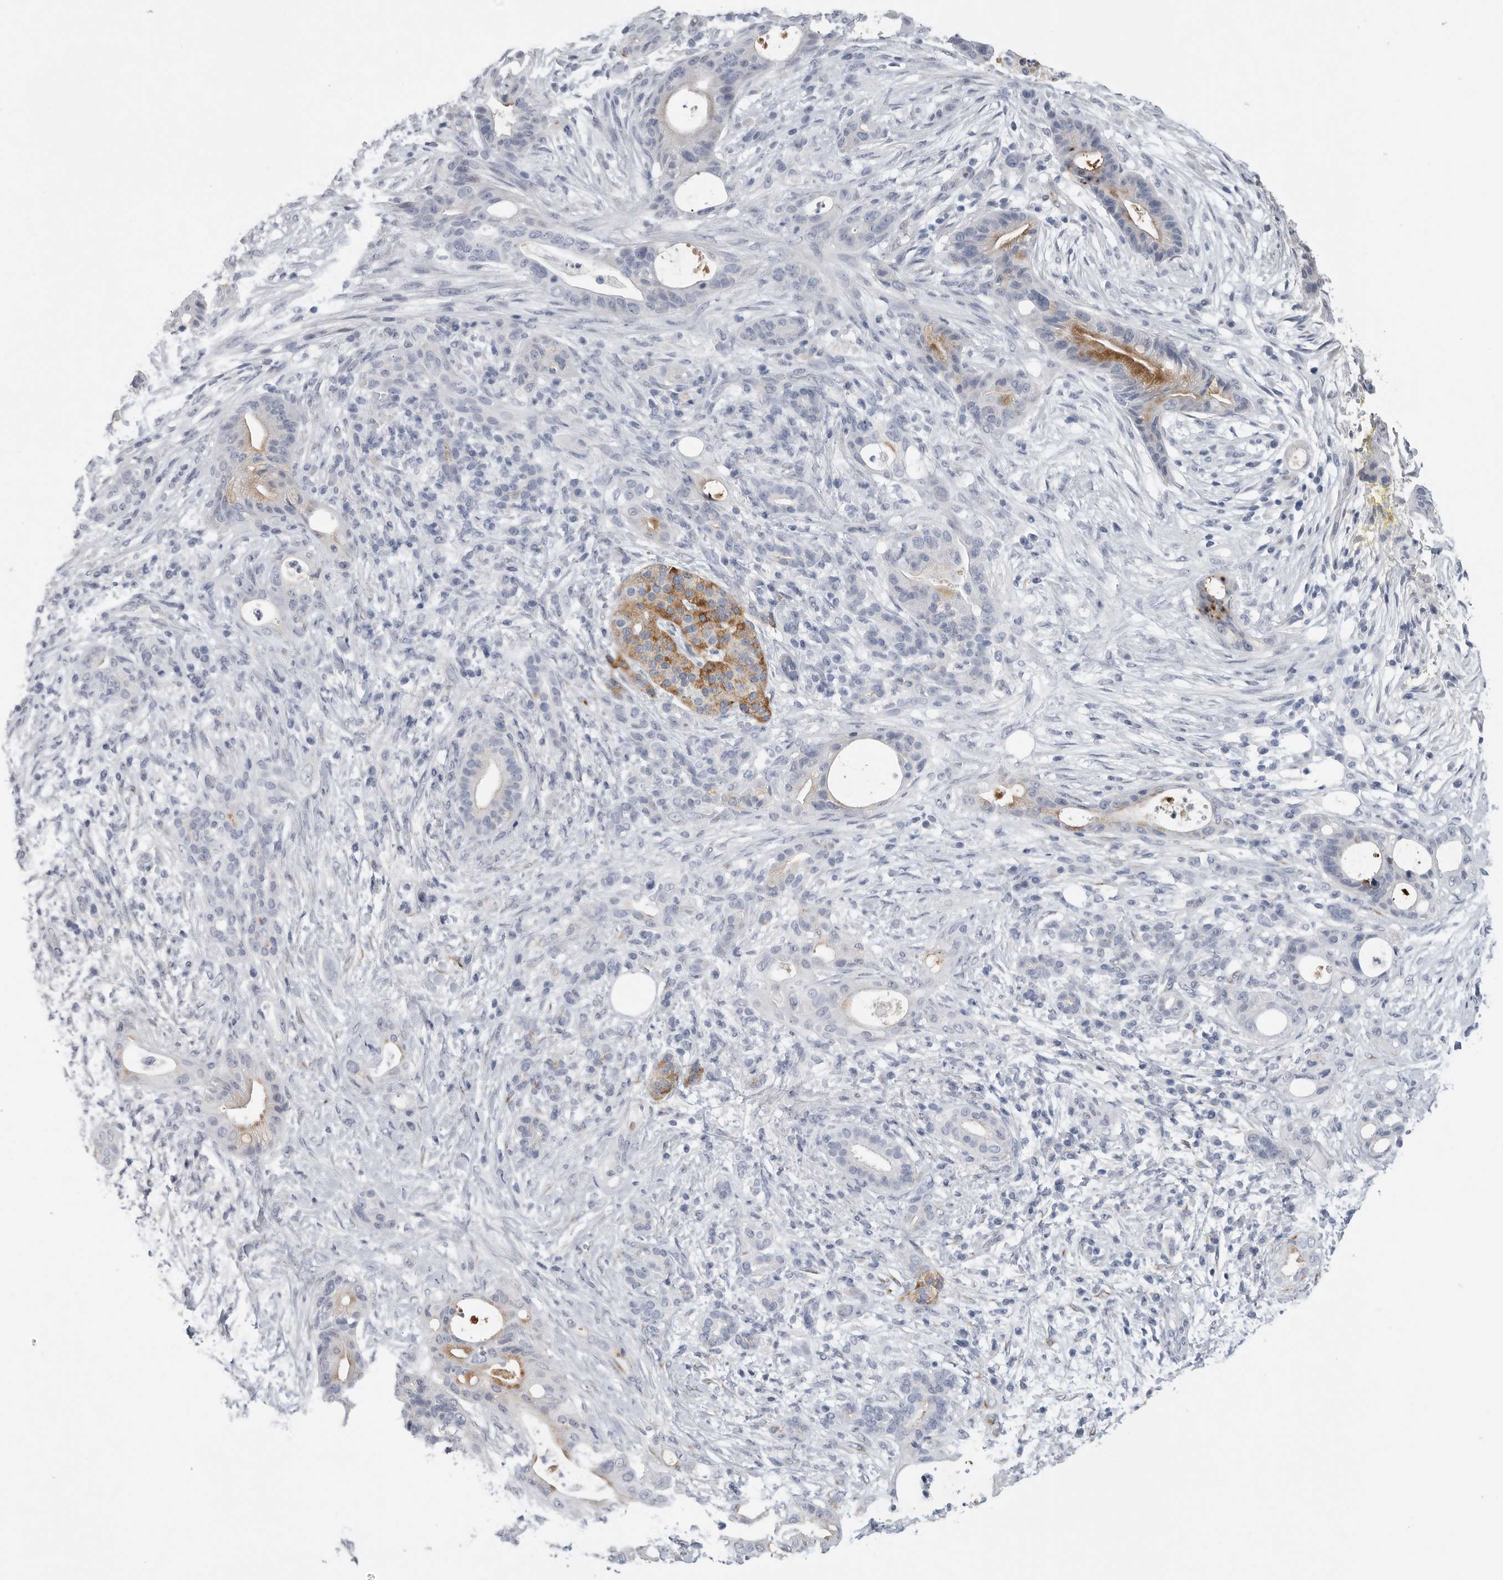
{"staining": {"intensity": "moderate", "quantity": "<25%", "location": "cytoplasmic/membranous"}, "tissue": "pancreatic cancer", "cell_type": "Tumor cells", "image_type": "cancer", "snomed": [{"axis": "morphology", "description": "Adenocarcinoma, NOS"}, {"axis": "topography", "description": "Pancreas"}], "caption": "Moderate cytoplasmic/membranous protein staining is present in about <25% of tumor cells in adenocarcinoma (pancreatic). Nuclei are stained in blue.", "gene": "TIMP1", "patient": {"sex": "male", "age": 58}}